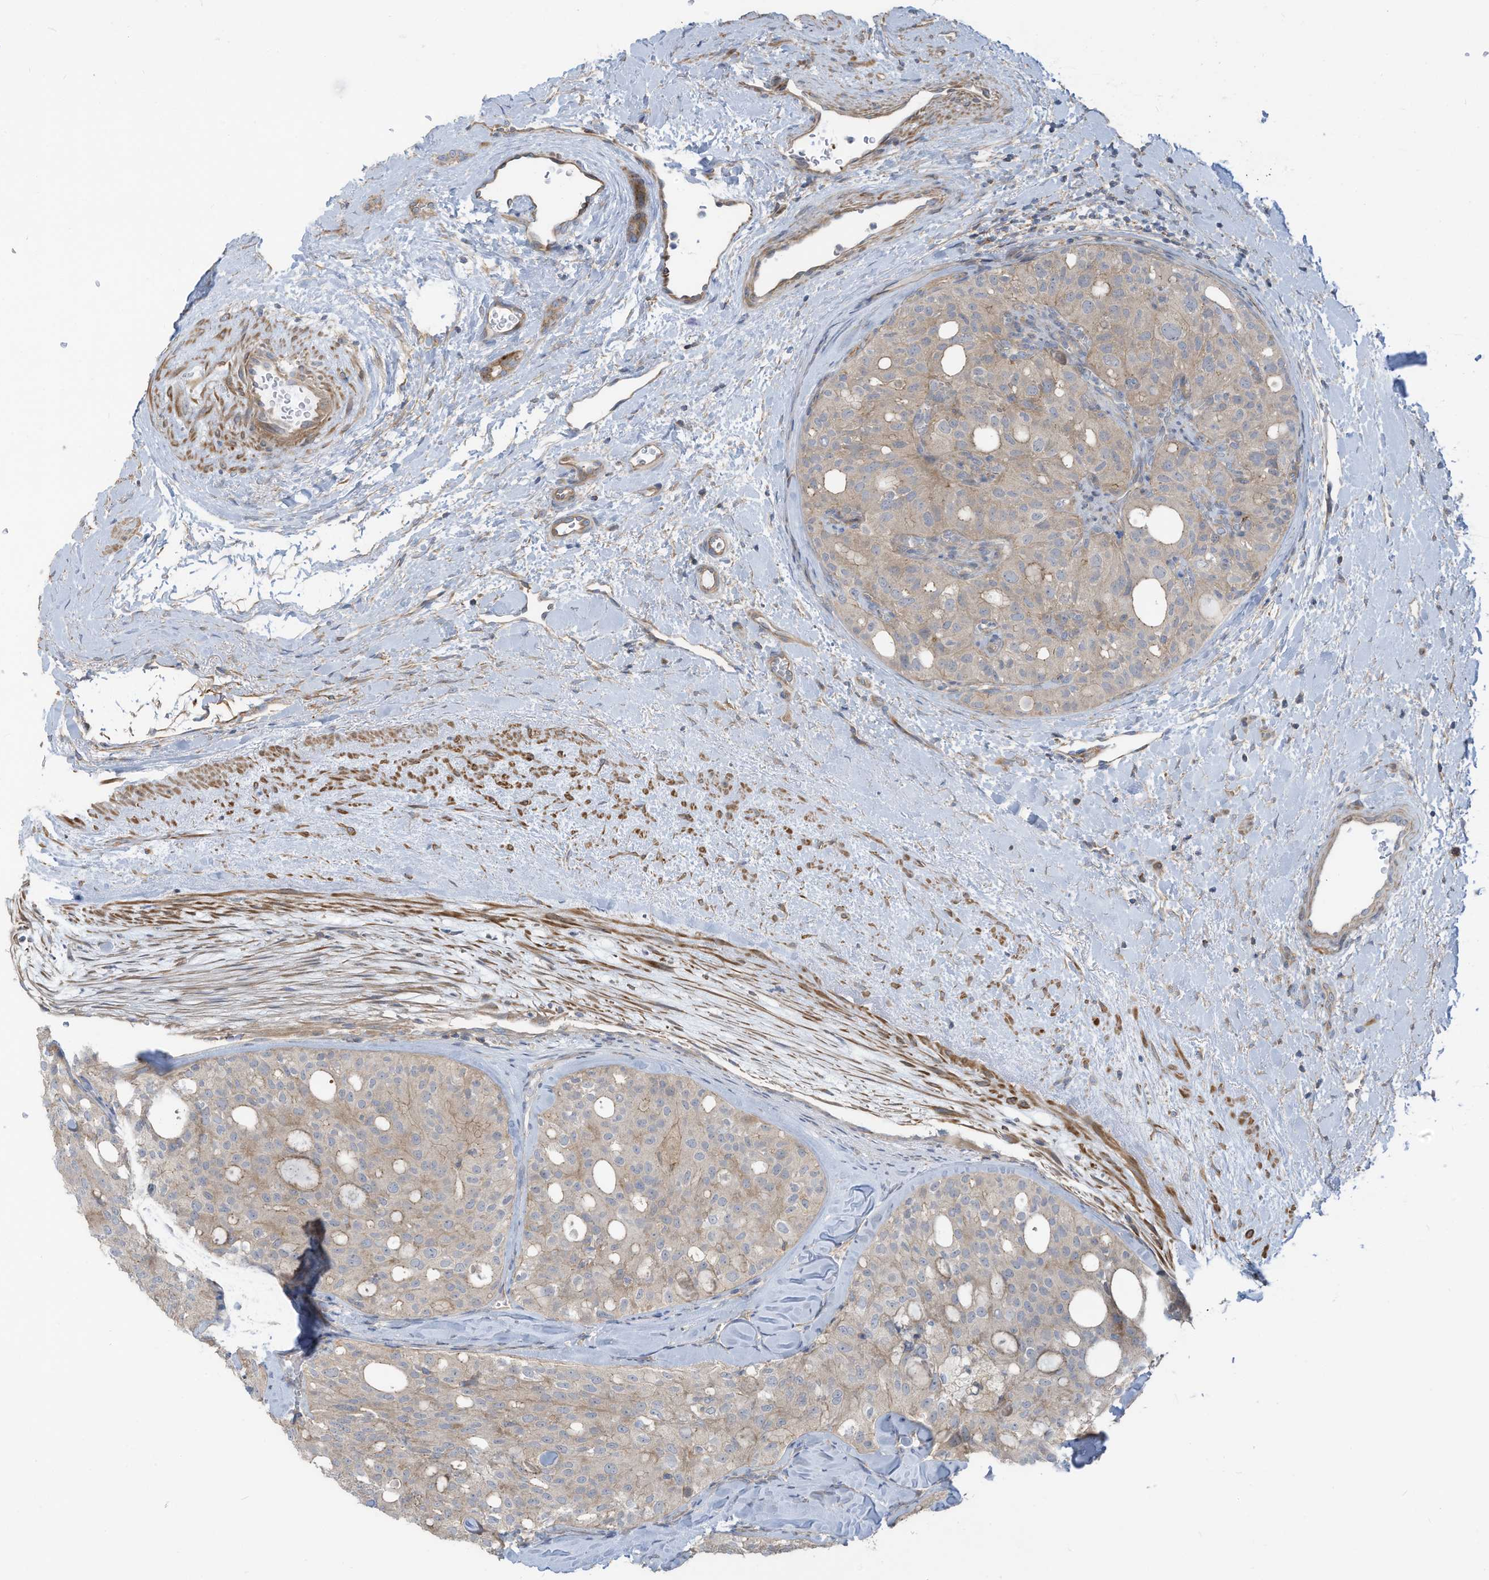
{"staining": {"intensity": "weak", "quantity": "25%-75%", "location": "cytoplasmic/membranous"}, "tissue": "thyroid cancer", "cell_type": "Tumor cells", "image_type": "cancer", "snomed": [{"axis": "morphology", "description": "Follicular adenoma carcinoma, NOS"}, {"axis": "topography", "description": "Thyroid gland"}], "caption": "This is an image of immunohistochemistry staining of thyroid cancer, which shows weak expression in the cytoplasmic/membranous of tumor cells.", "gene": "GTPBP2", "patient": {"sex": "male", "age": 75}}